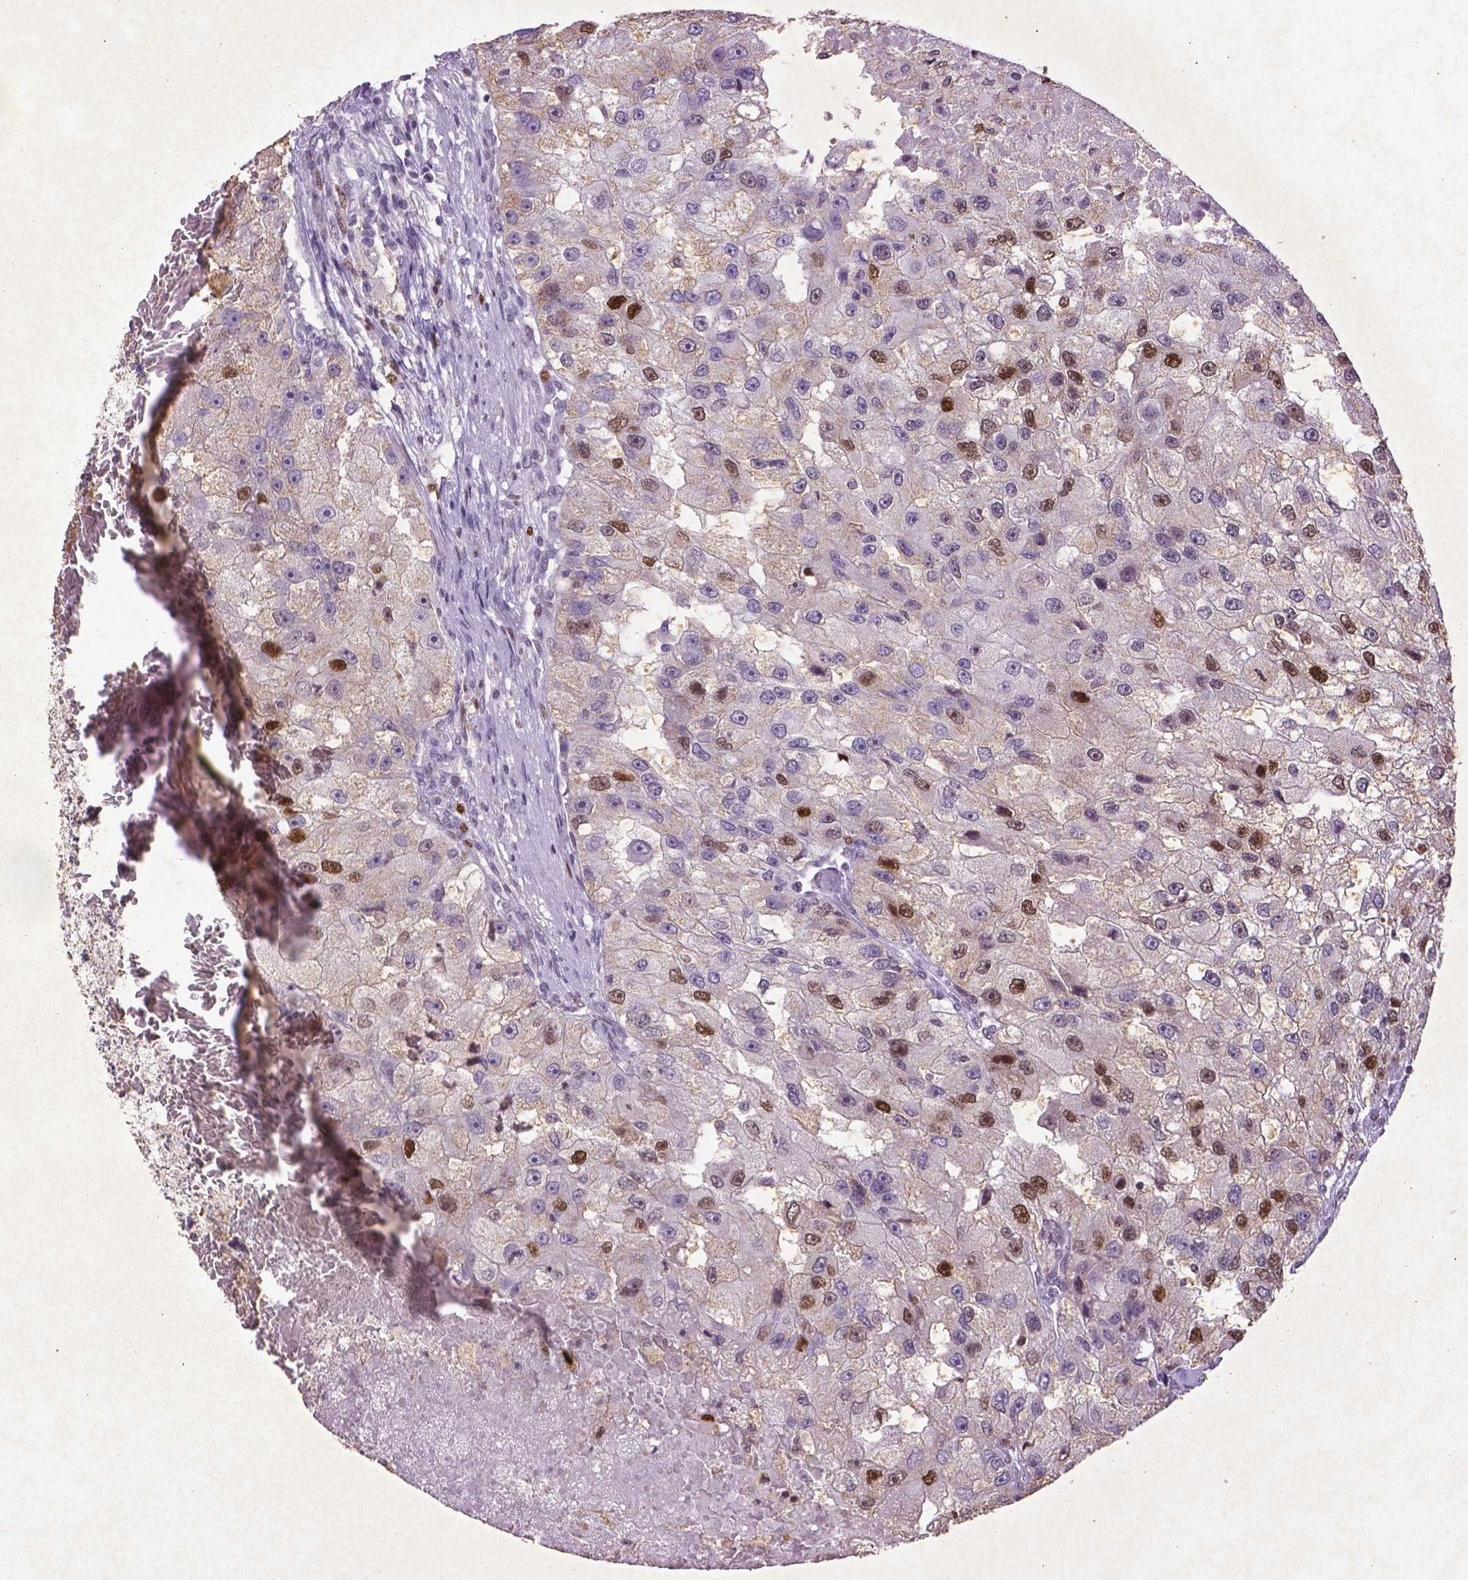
{"staining": {"intensity": "strong", "quantity": "<25%", "location": "nuclear"}, "tissue": "renal cancer", "cell_type": "Tumor cells", "image_type": "cancer", "snomed": [{"axis": "morphology", "description": "Adenocarcinoma, NOS"}, {"axis": "topography", "description": "Kidney"}], "caption": "This is a histology image of IHC staining of renal cancer, which shows strong positivity in the nuclear of tumor cells.", "gene": "CDKN1A", "patient": {"sex": "male", "age": 63}}